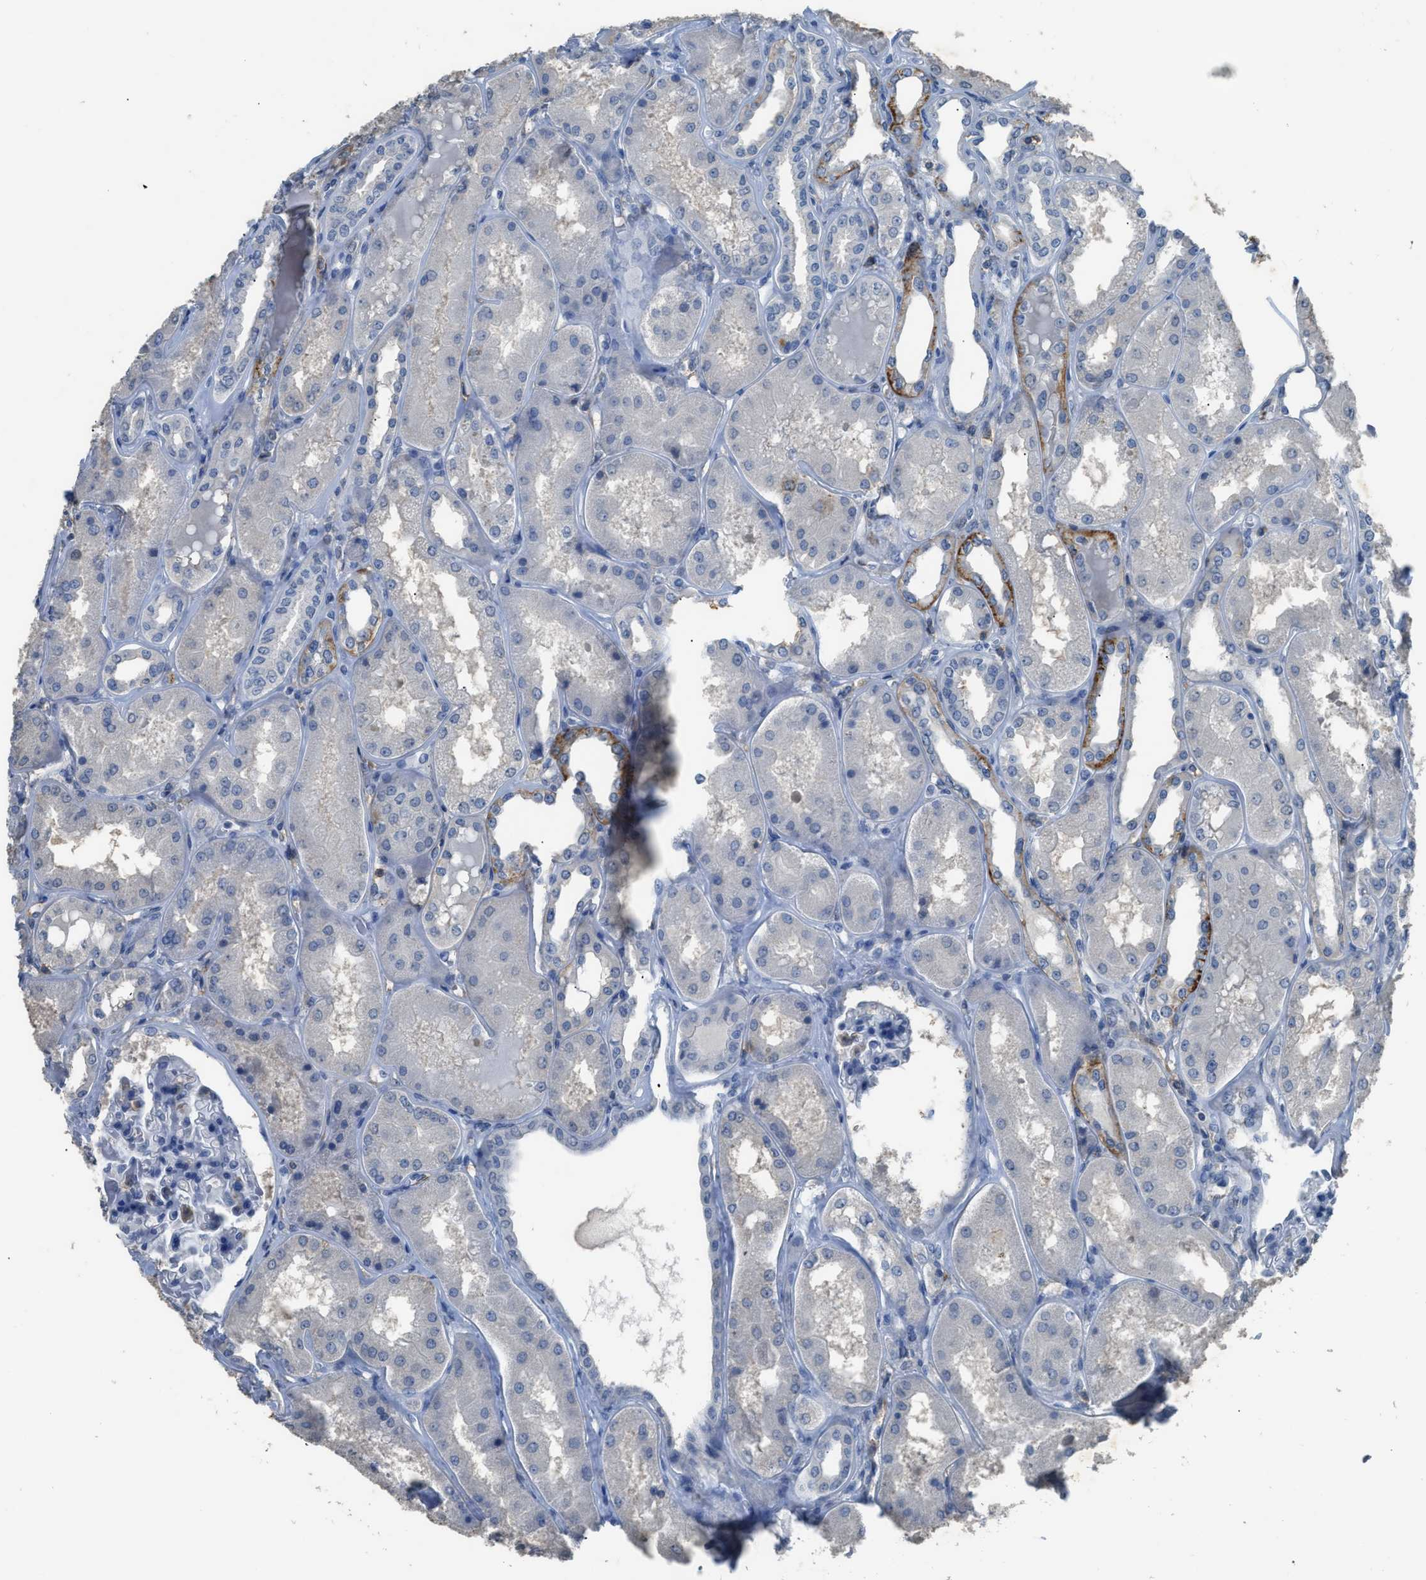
{"staining": {"intensity": "negative", "quantity": "none", "location": "none"}, "tissue": "kidney", "cell_type": "Cells in glomeruli", "image_type": "normal", "snomed": [{"axis": "morphology", "description": "Normal tissue, NOS"}, {"axis": "topography", "description": "Kidney"}], "caption": "Unremarkable kidney was stained to show a protein in brown. There is no significant positivity in cells in glomeruli.", "gene": "OR51E1", "patient": {"sex": "female", "age": 56}}